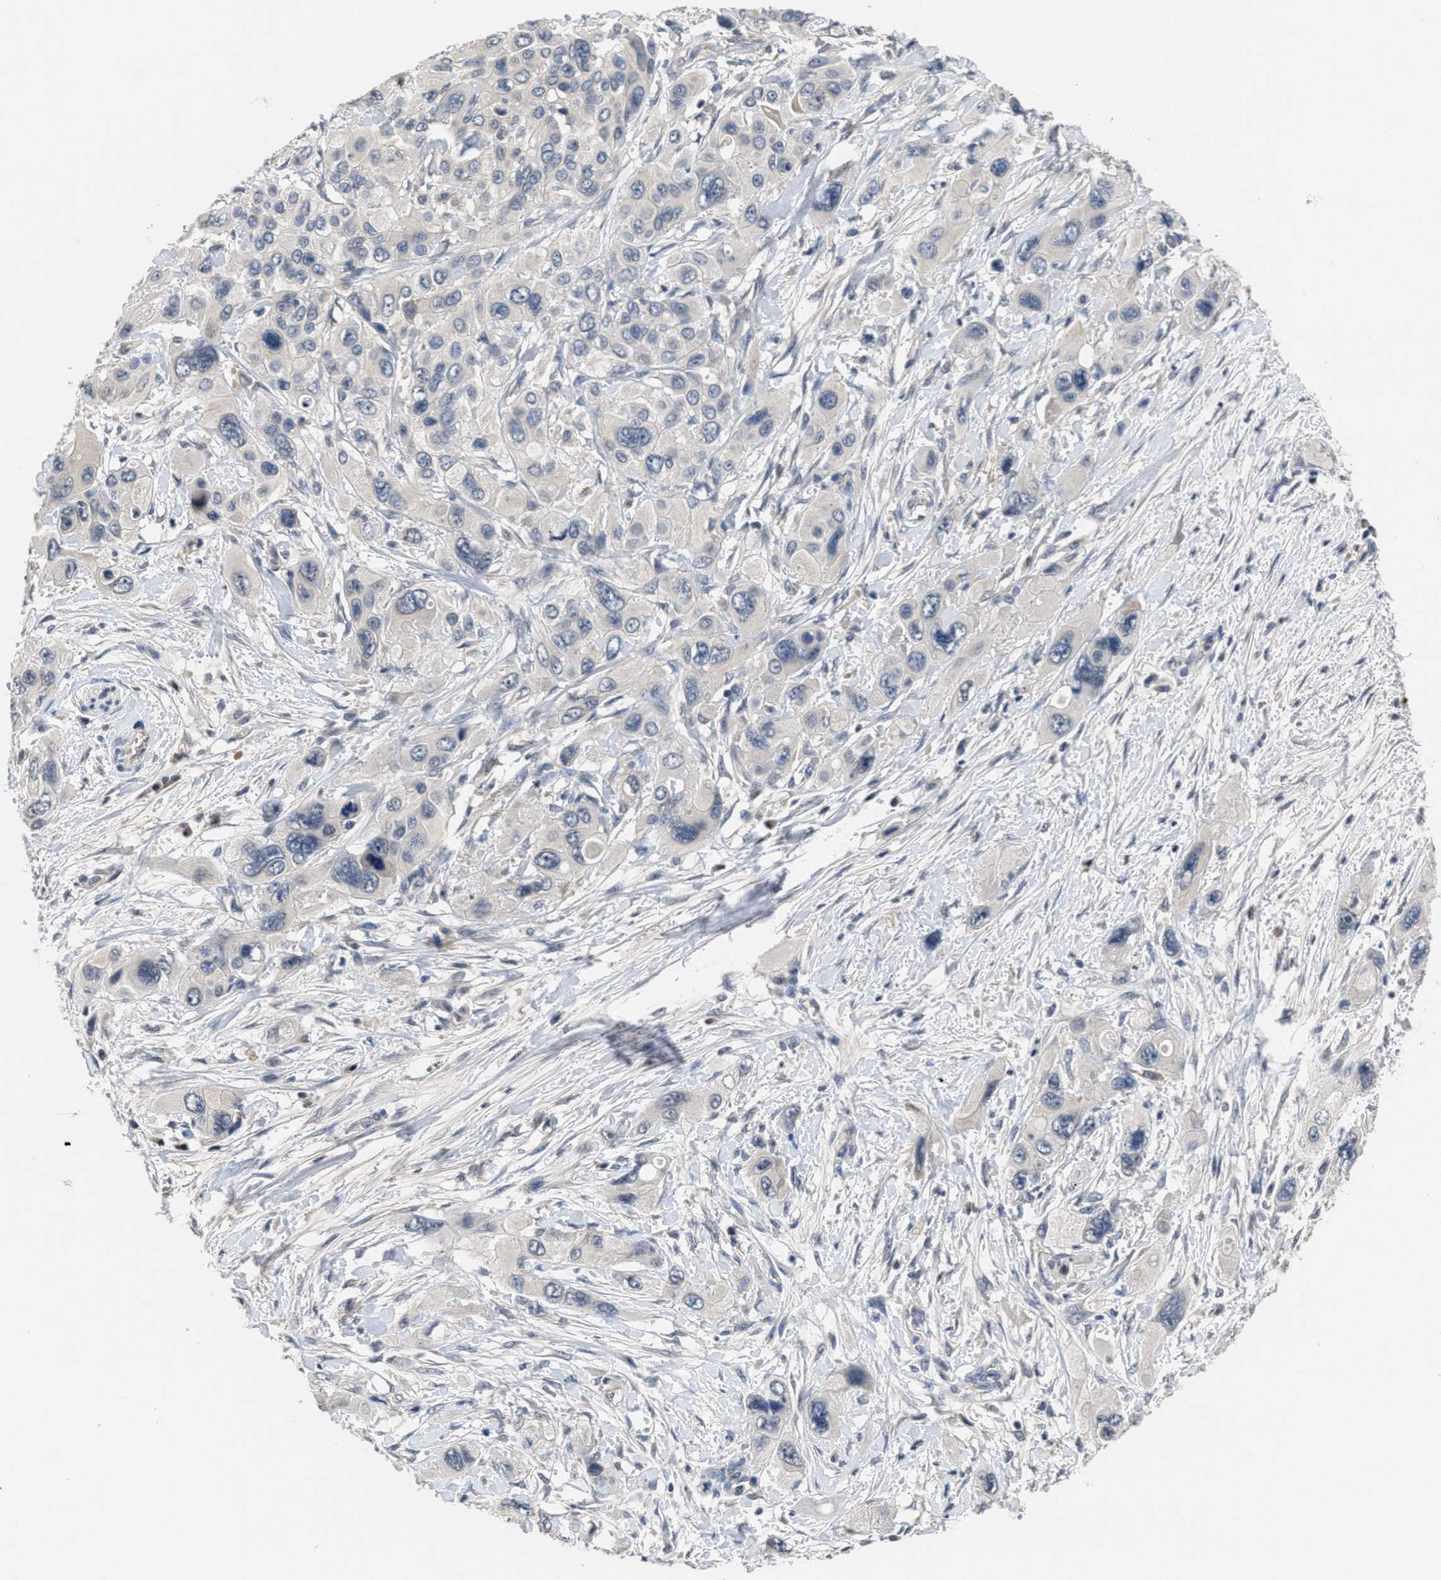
{"staining": {"intensity": "negative", "quantity": "none", "location": "none"}, "tissue": "pancreatic cancer", "cell_type": "Tumor cells", "image_type": "cancer", "snomed": [{"axis": "morphology", "description": "Adenocarcinoma, NOS"}, {"axis": "topography", "description": "Pancreas"}], "caption": "Immunohistochemical staining of adenocarcinoma (pancreatic) reveals no significant expression in tumor cells.", "gene": "ANGPT1", "patient": {"sex": "male", "age": 73}}